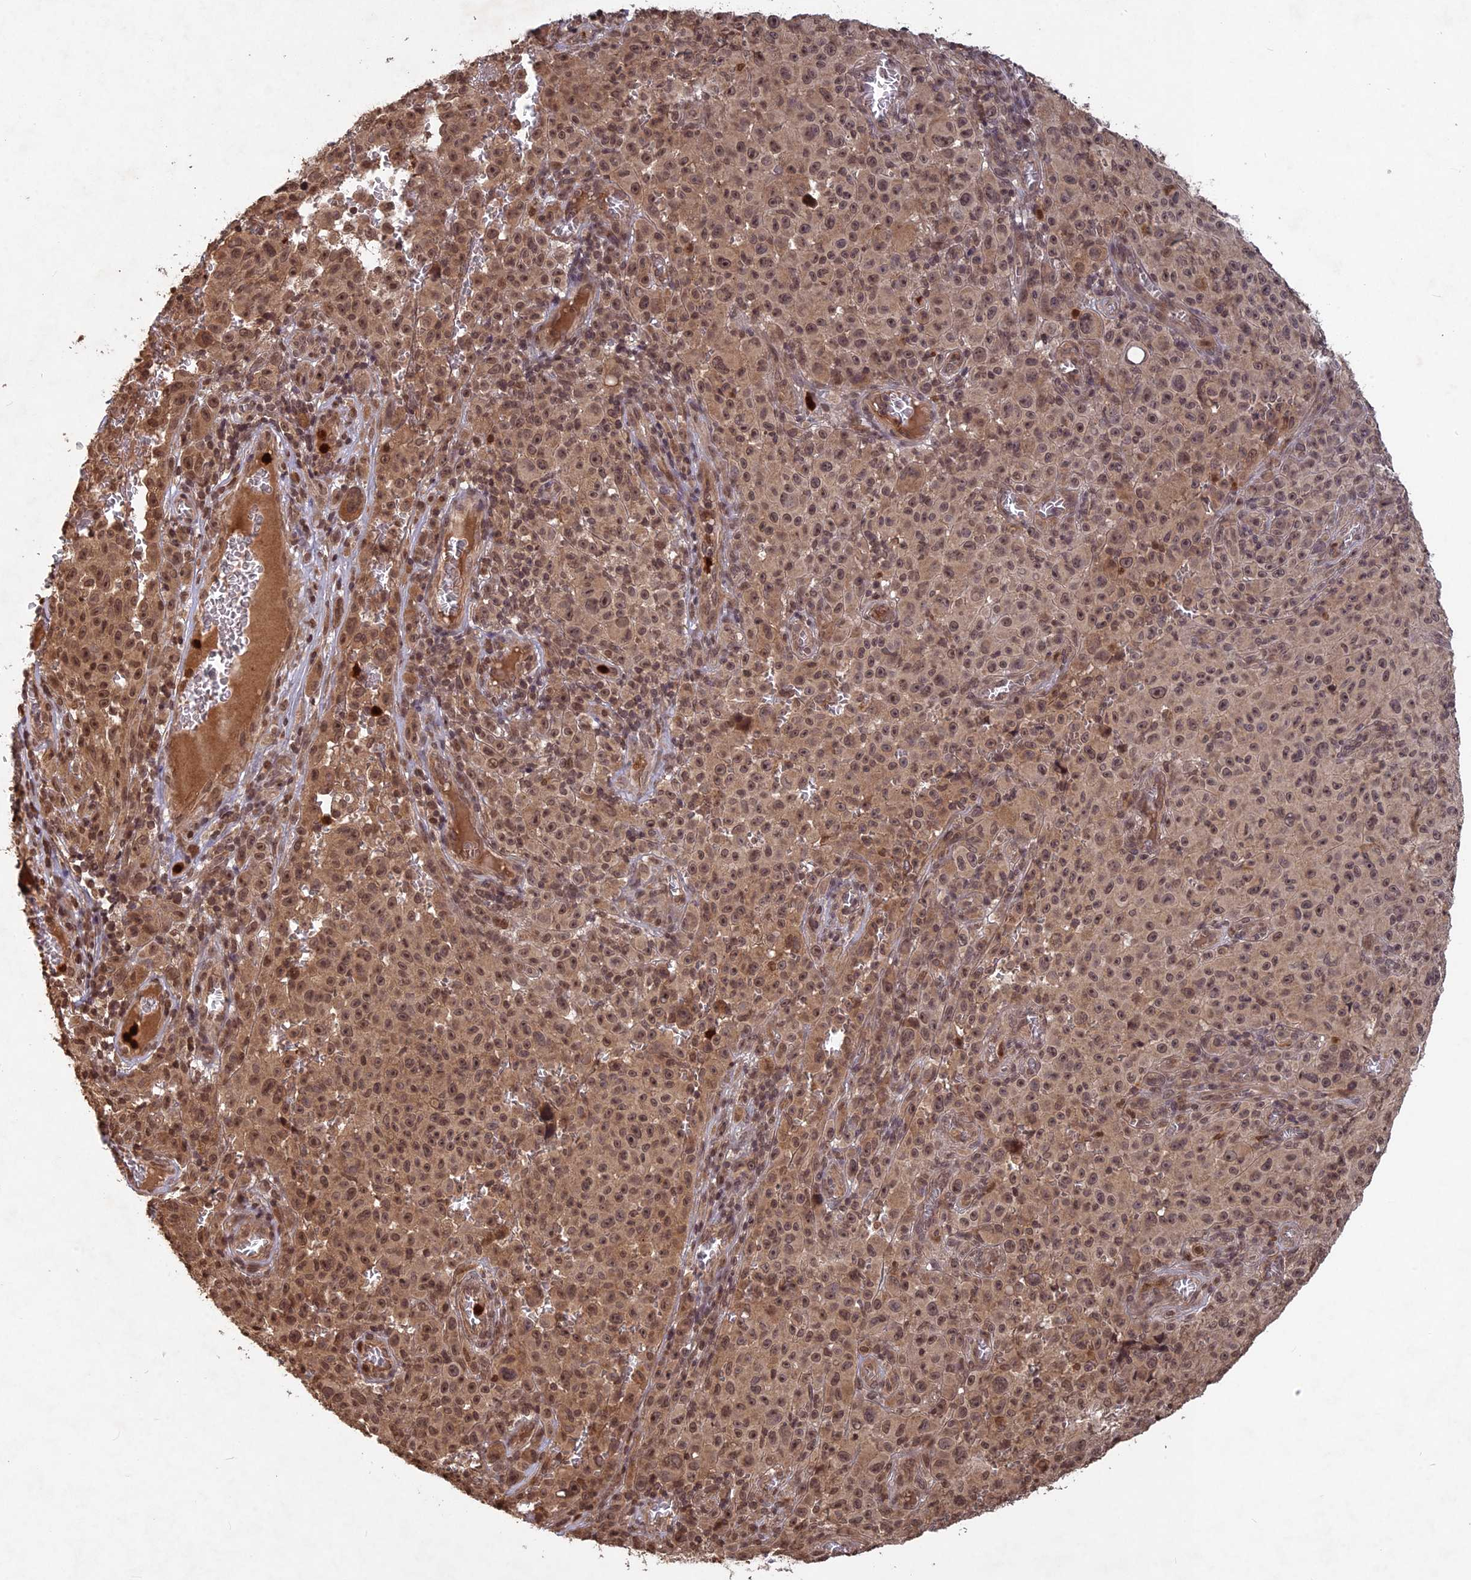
{"staining": {"intensity": "moderate", "quantity": ">75%", "location": "cytoplasmic/membranous,nuclear"}, "tissue": "melanoma", "cell_type": "Tumor cells", "image_type": "cancer", "snomed": [{"axis": "morphology", "description": "Malignant melanoma, NOS"}, {"axis": "topography", "description": "Skin"}], "caption": "Immunohistochemistry (IHC) of melanoma demonstrates medium levels of moderate cytoplasmic/membranous and nuclear expression in approximately >75% of tumor cells.", "gene": "SRMS", "patient": {"sex": "female", "age": 82}}